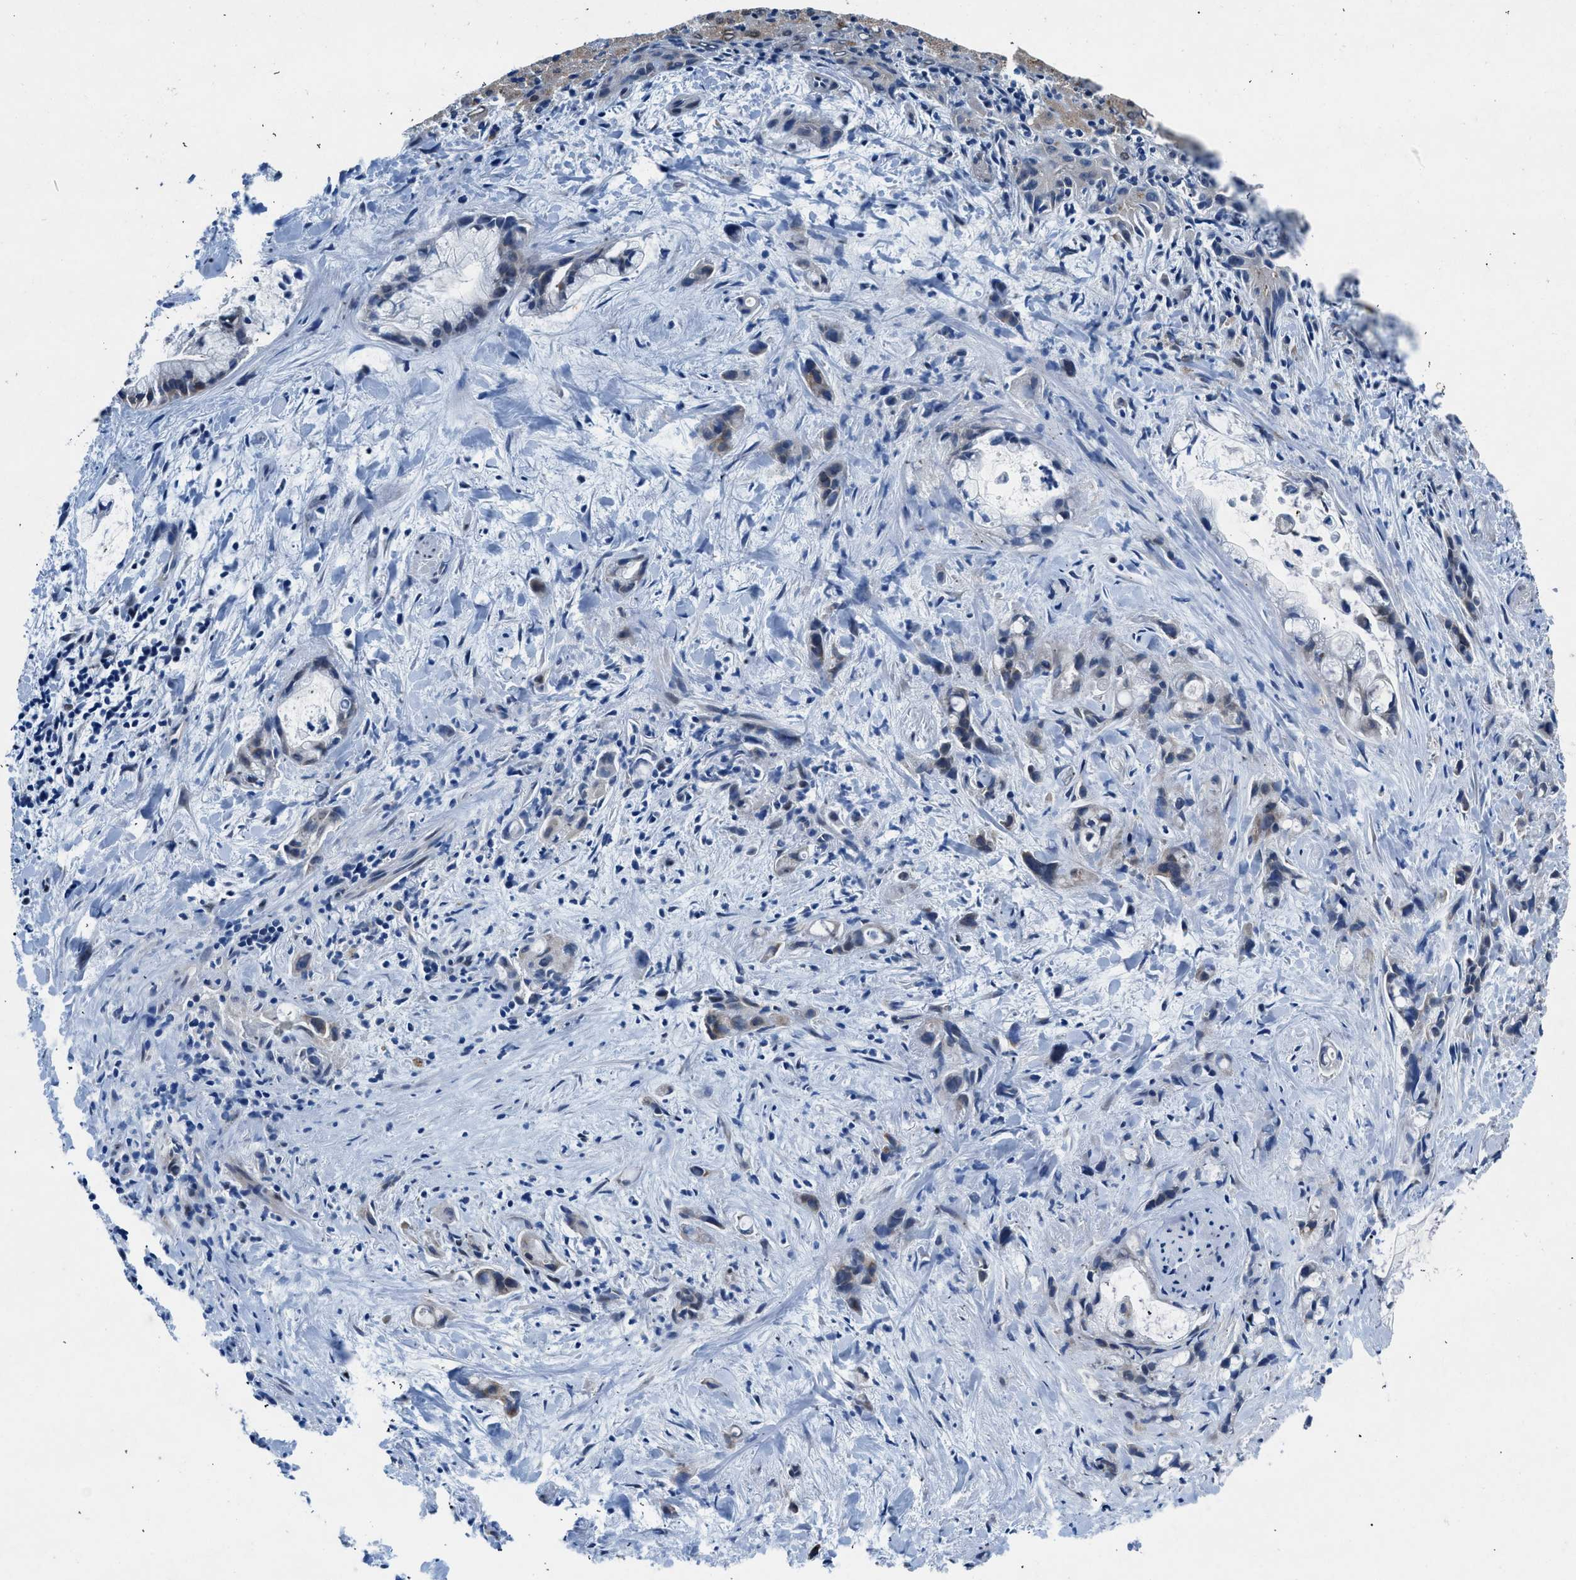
{"staining": {"intensity": "negative", "quantity": "none", "location": "none"}, "tissue": "liver cancer", "cell_type": "Tumor cells", "image_type": "cancer", "snomed": [{"axis": "morphology", "description": "Cholangiocarcinoma"}, {"axis": "topography", "description": "Liver"}], "caption": "Protein analysis of liver cancer exhibits no significant staining in tumor cells.", "gene": "COPS2", "patient": {"sex": "female", "age": 72}}